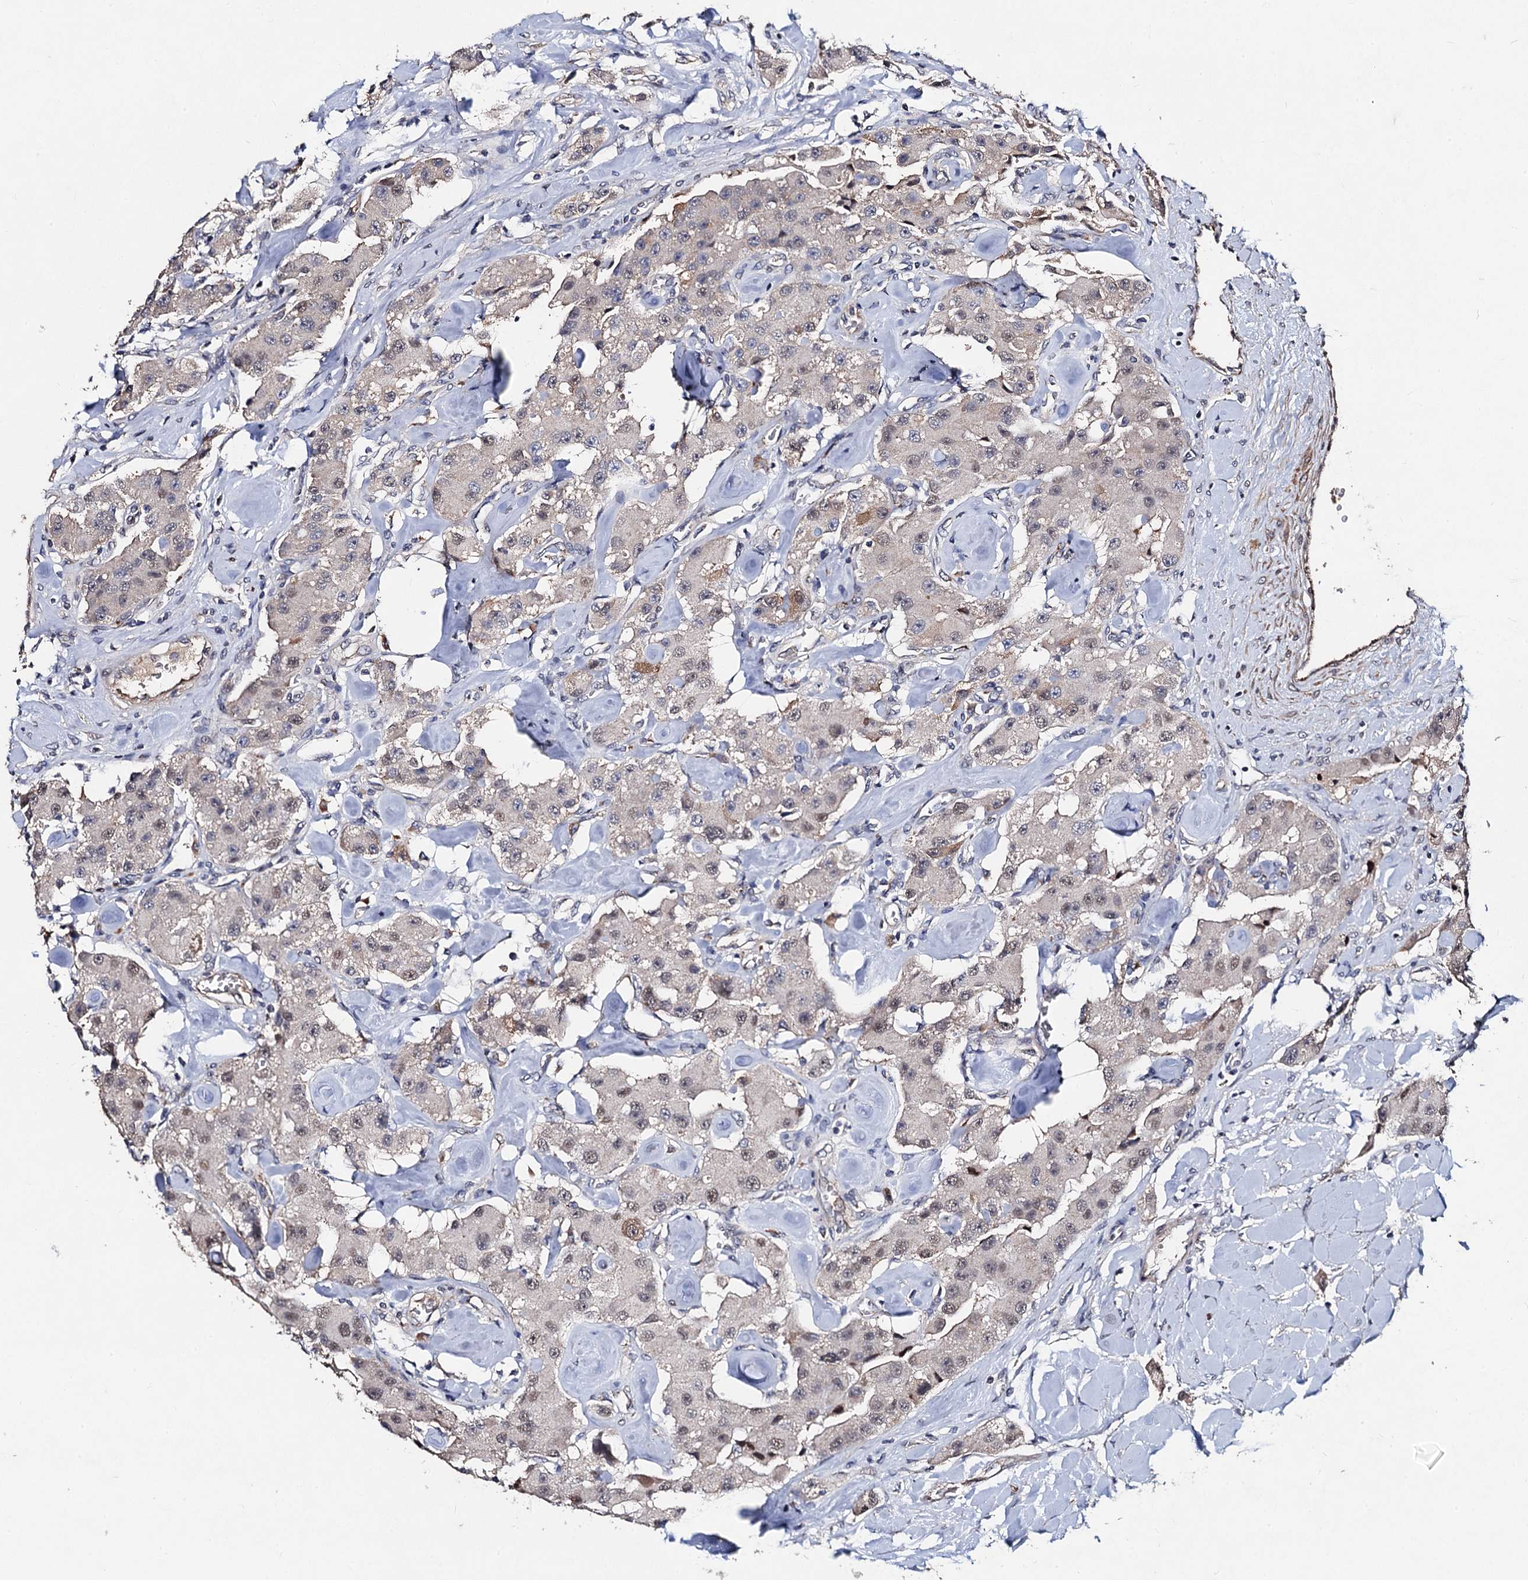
{"staining": {"intensity": "weak", "quantity": "25%-75%", "location": "nuclear"}, "tissue": "carcinoid", "cell_type": "Tumor cells", "image_type": "cancer", "snomed": [{"axis": "morphology", "description": "Carcinoid, malignant, NOS"}, {"axis": "topography", "description": "Pancreas"}], "caption": "An immunohistochemistry photomicrograph of tumor tissue is shown. Protein staining in brown highlights weak nuclear positivity in carcinoid within tumor cells. (Brightfield microscopy of DAB IHC at high magnification).", "gene": "PPTC7", "patient": {"sex": "male", "age": 41}}